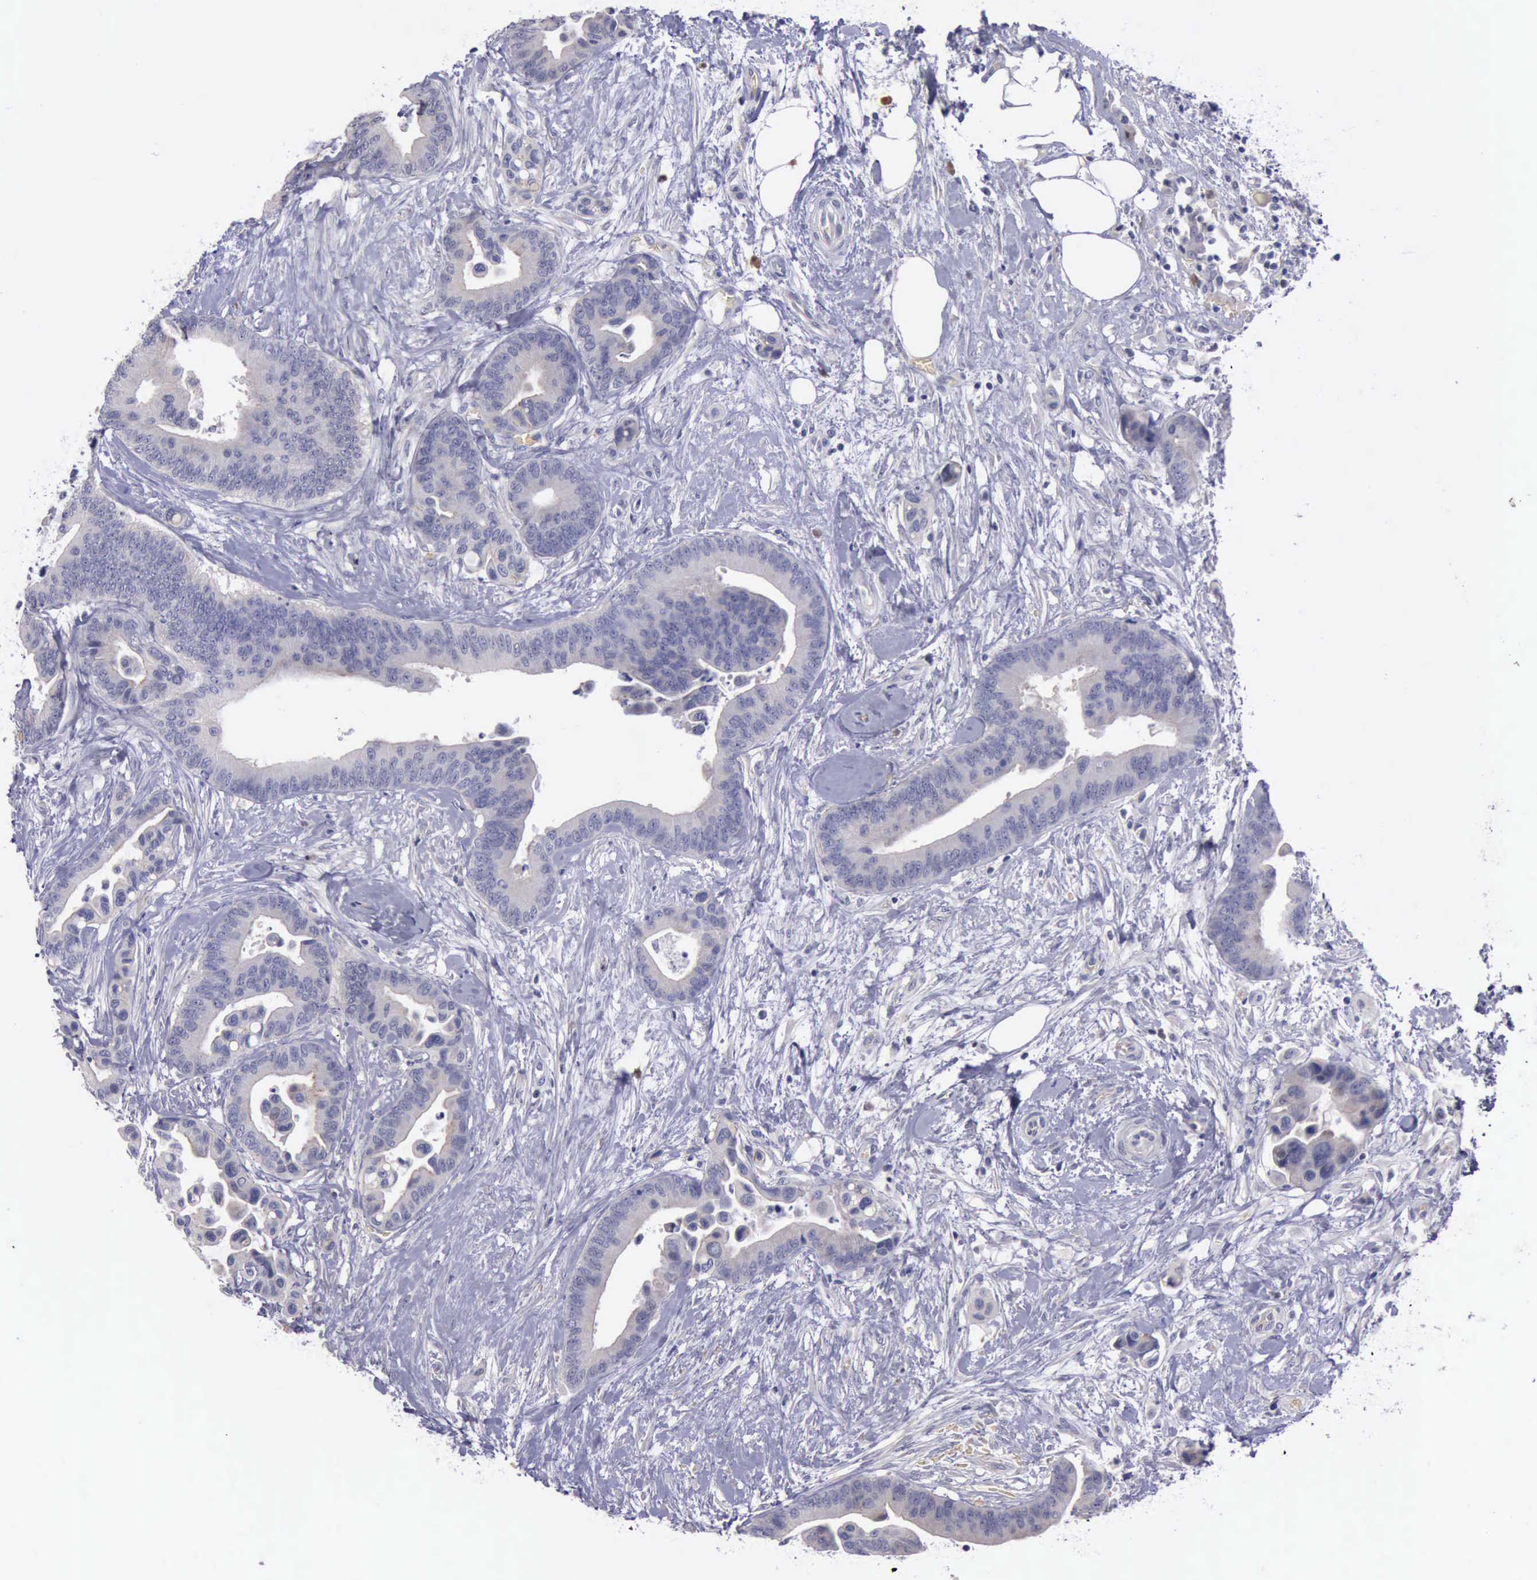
{"staining": {"intensity": "negative", "quantity": "none", "location": "none"}, "tissue": "colorectal cancer", "cell_type": "Tumor cells", "image_type": "cancer", "snomed": [{"axis": "morphology", "description": "Adenocarcinoma, NOS"}, {"axis": "topography", "description": "Colon"}], "caption": "Protein analysis of adenocarcinoma (colorectal) shows no significant expression in tumor cells.", "gene": "CEP128", "patient": {"sex": "male", "age": 82}}